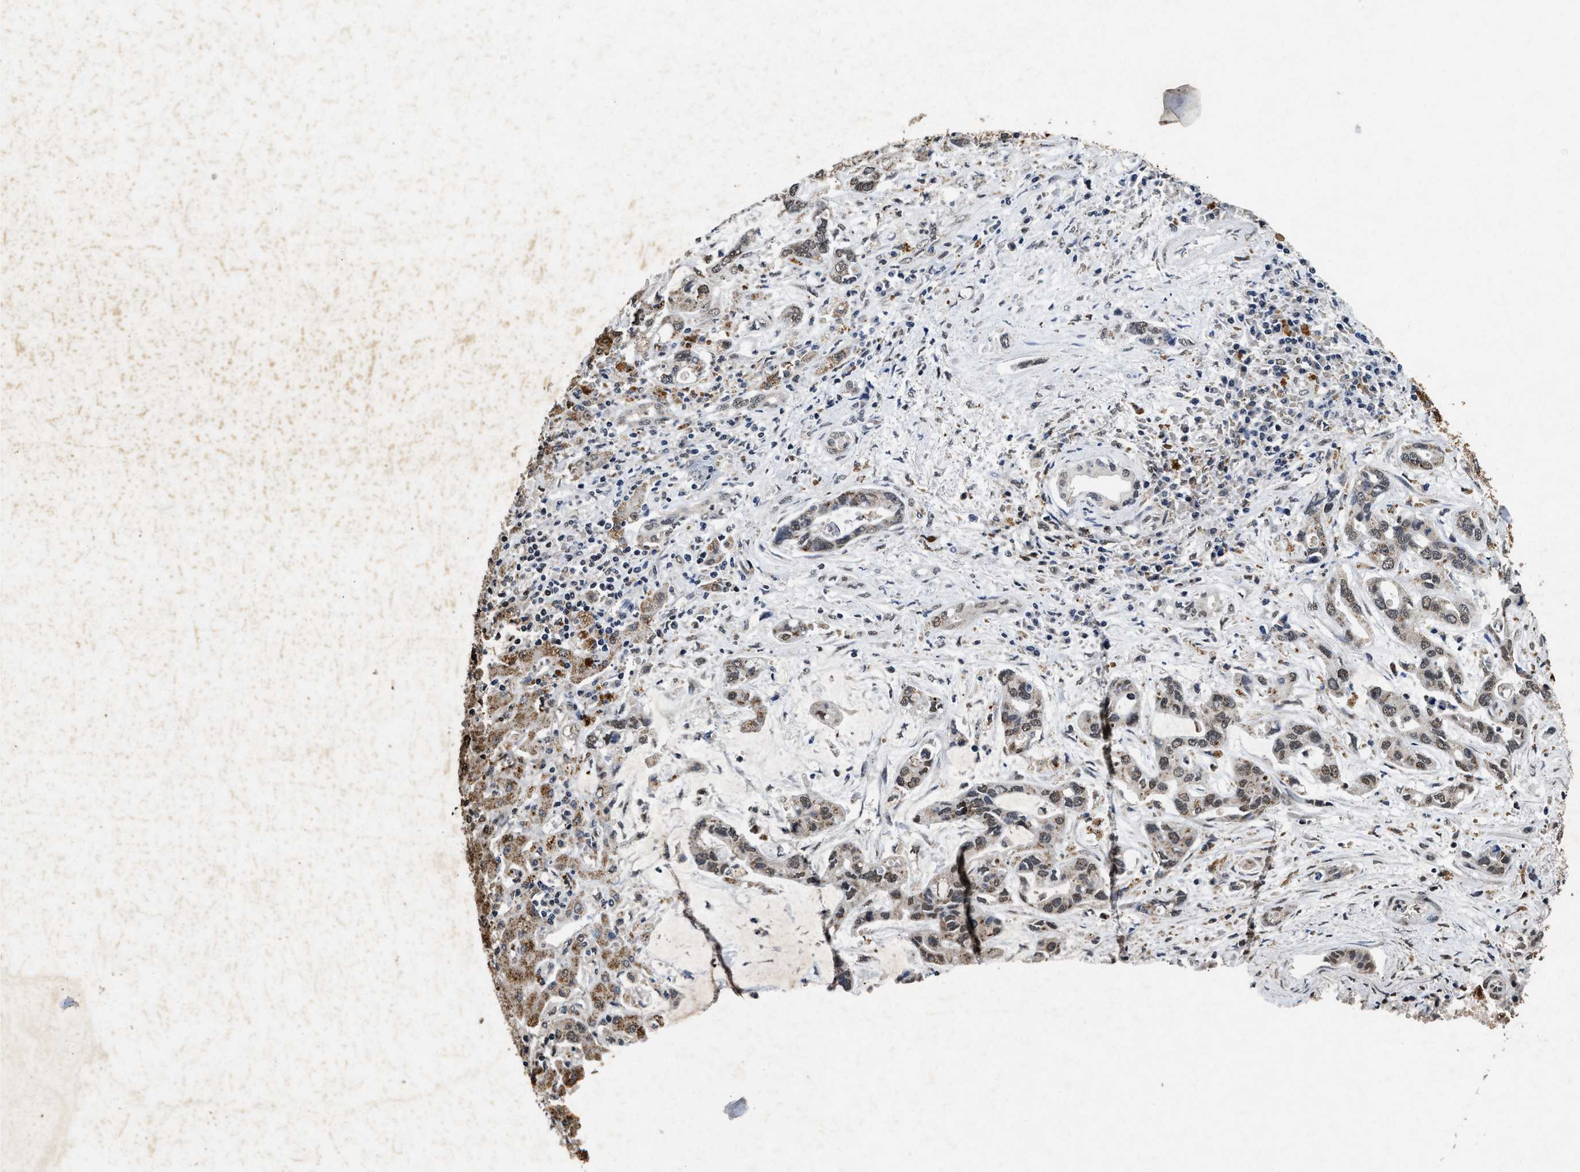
{"staining": {"intensity": "weak", "quantity": ">75%", "location": "nuclear"}, "tissue": "liver cancer", "cell_type": "Tumor cells", "image_type": "cancer", "snomed": [{"axis": "morphology", "description": "Cholangiocarcinoma"}, {"axis": "topography", "description": "Liver"}], "caption": "High-power microscopy captured an immunohistochemistry (IHC) histopathology image of liver cancer, revealing weak nuclear staining in approximately >75% of tumor cells.", "gene": "ACOX1", "patient": {"sex": "female", "age": 65}}